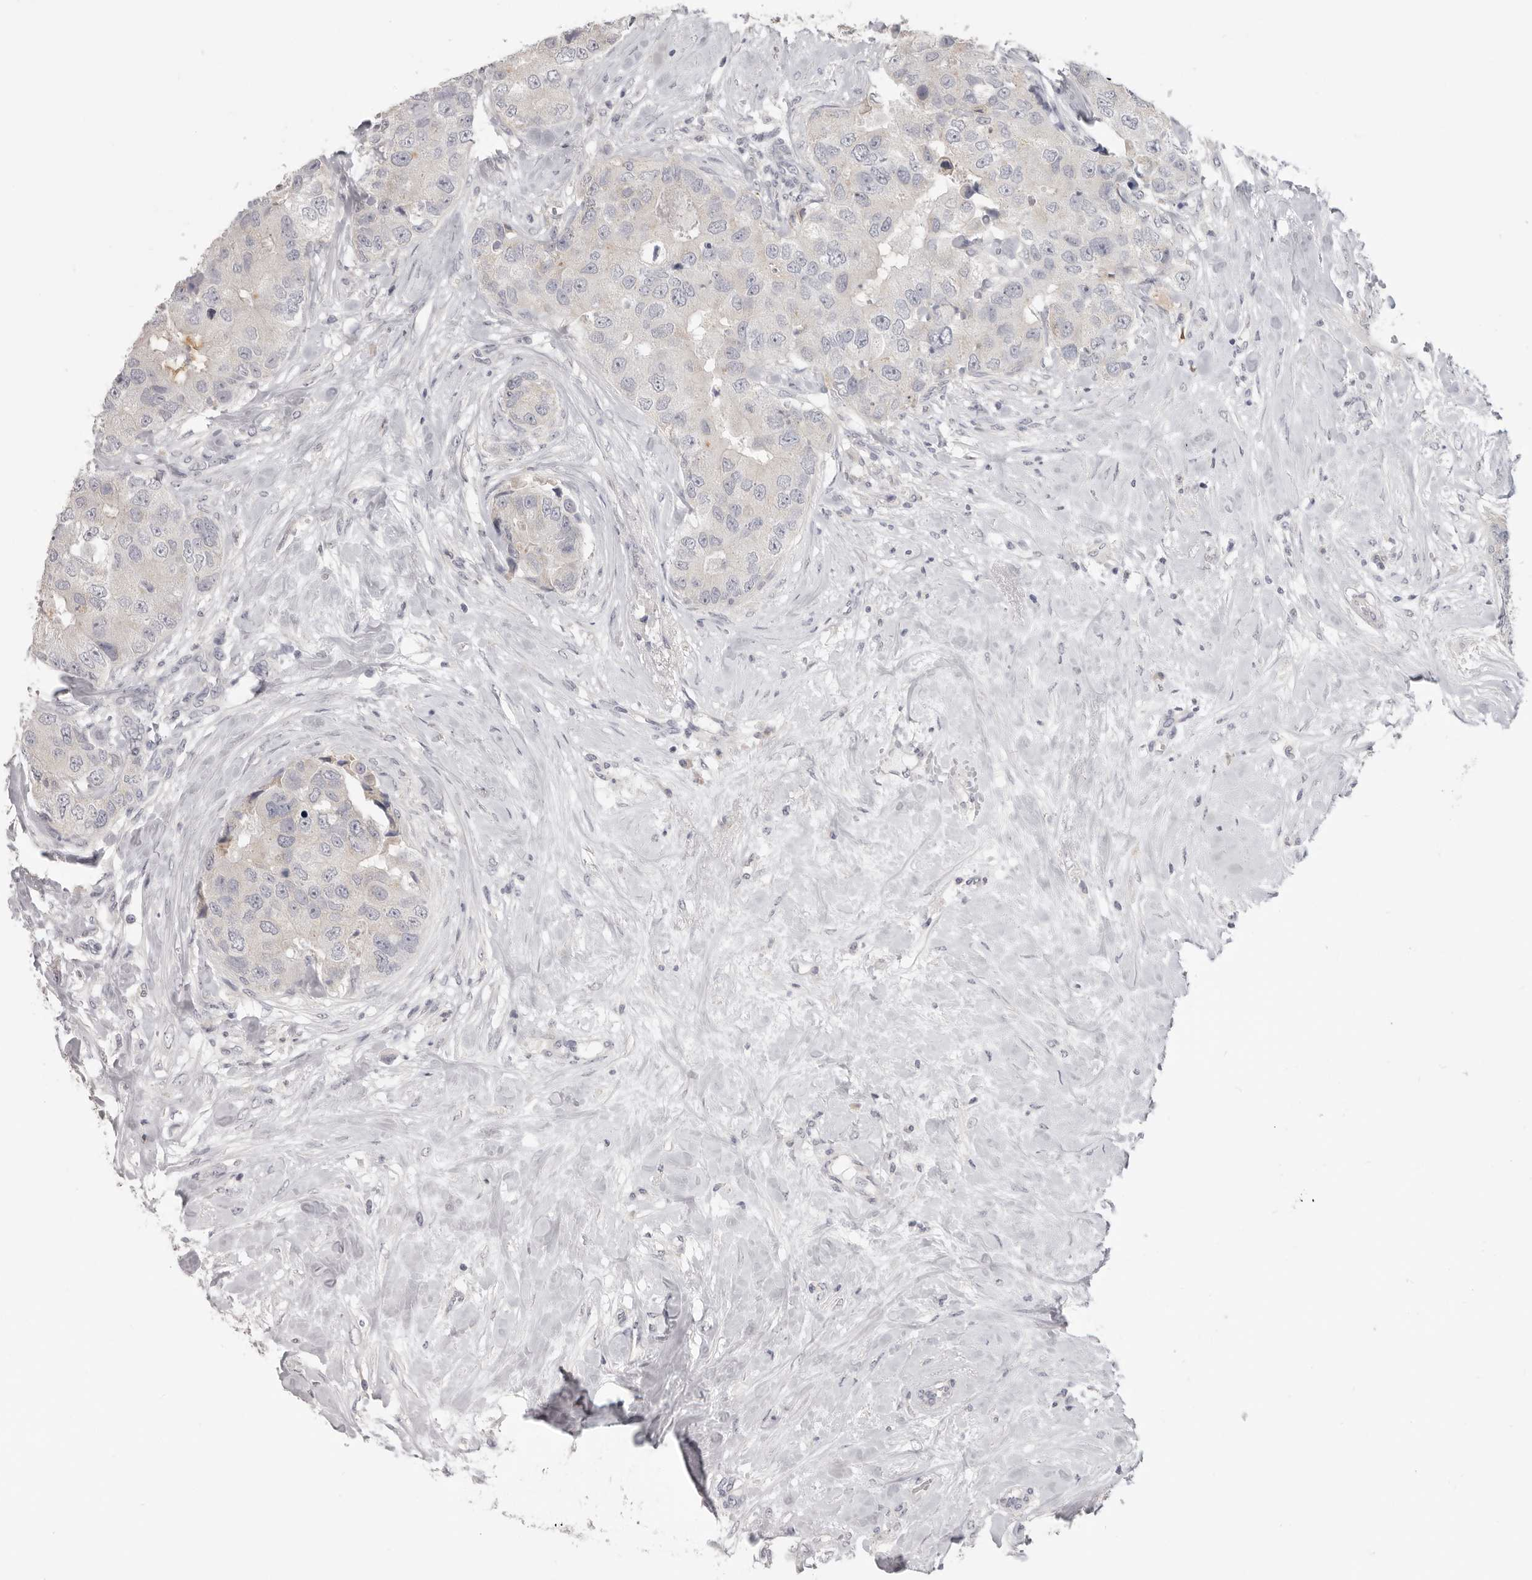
{"staining": {"intensity": "negative", "quantity": "none", "location": "none"}, "tissue": "breast cancer", "cell_type": "Tumor cells", "image_type": "cancer", "snomed": [{"axis": "morphology", "description": "Duct carcinoma"}, {"axis": "topography", "description": "Breast"}], "caption": "Immunohistochemistry image of breast cancer (invasive ductal carcinoma) stained for a protein (brown), which shows no staining in tumor cells. (Brightfield microscopy of DAB immunohistochemistry (IHC) at high magnification).", "gene": "XIRP1", "patient": {"sex": "female", "age": 62}}